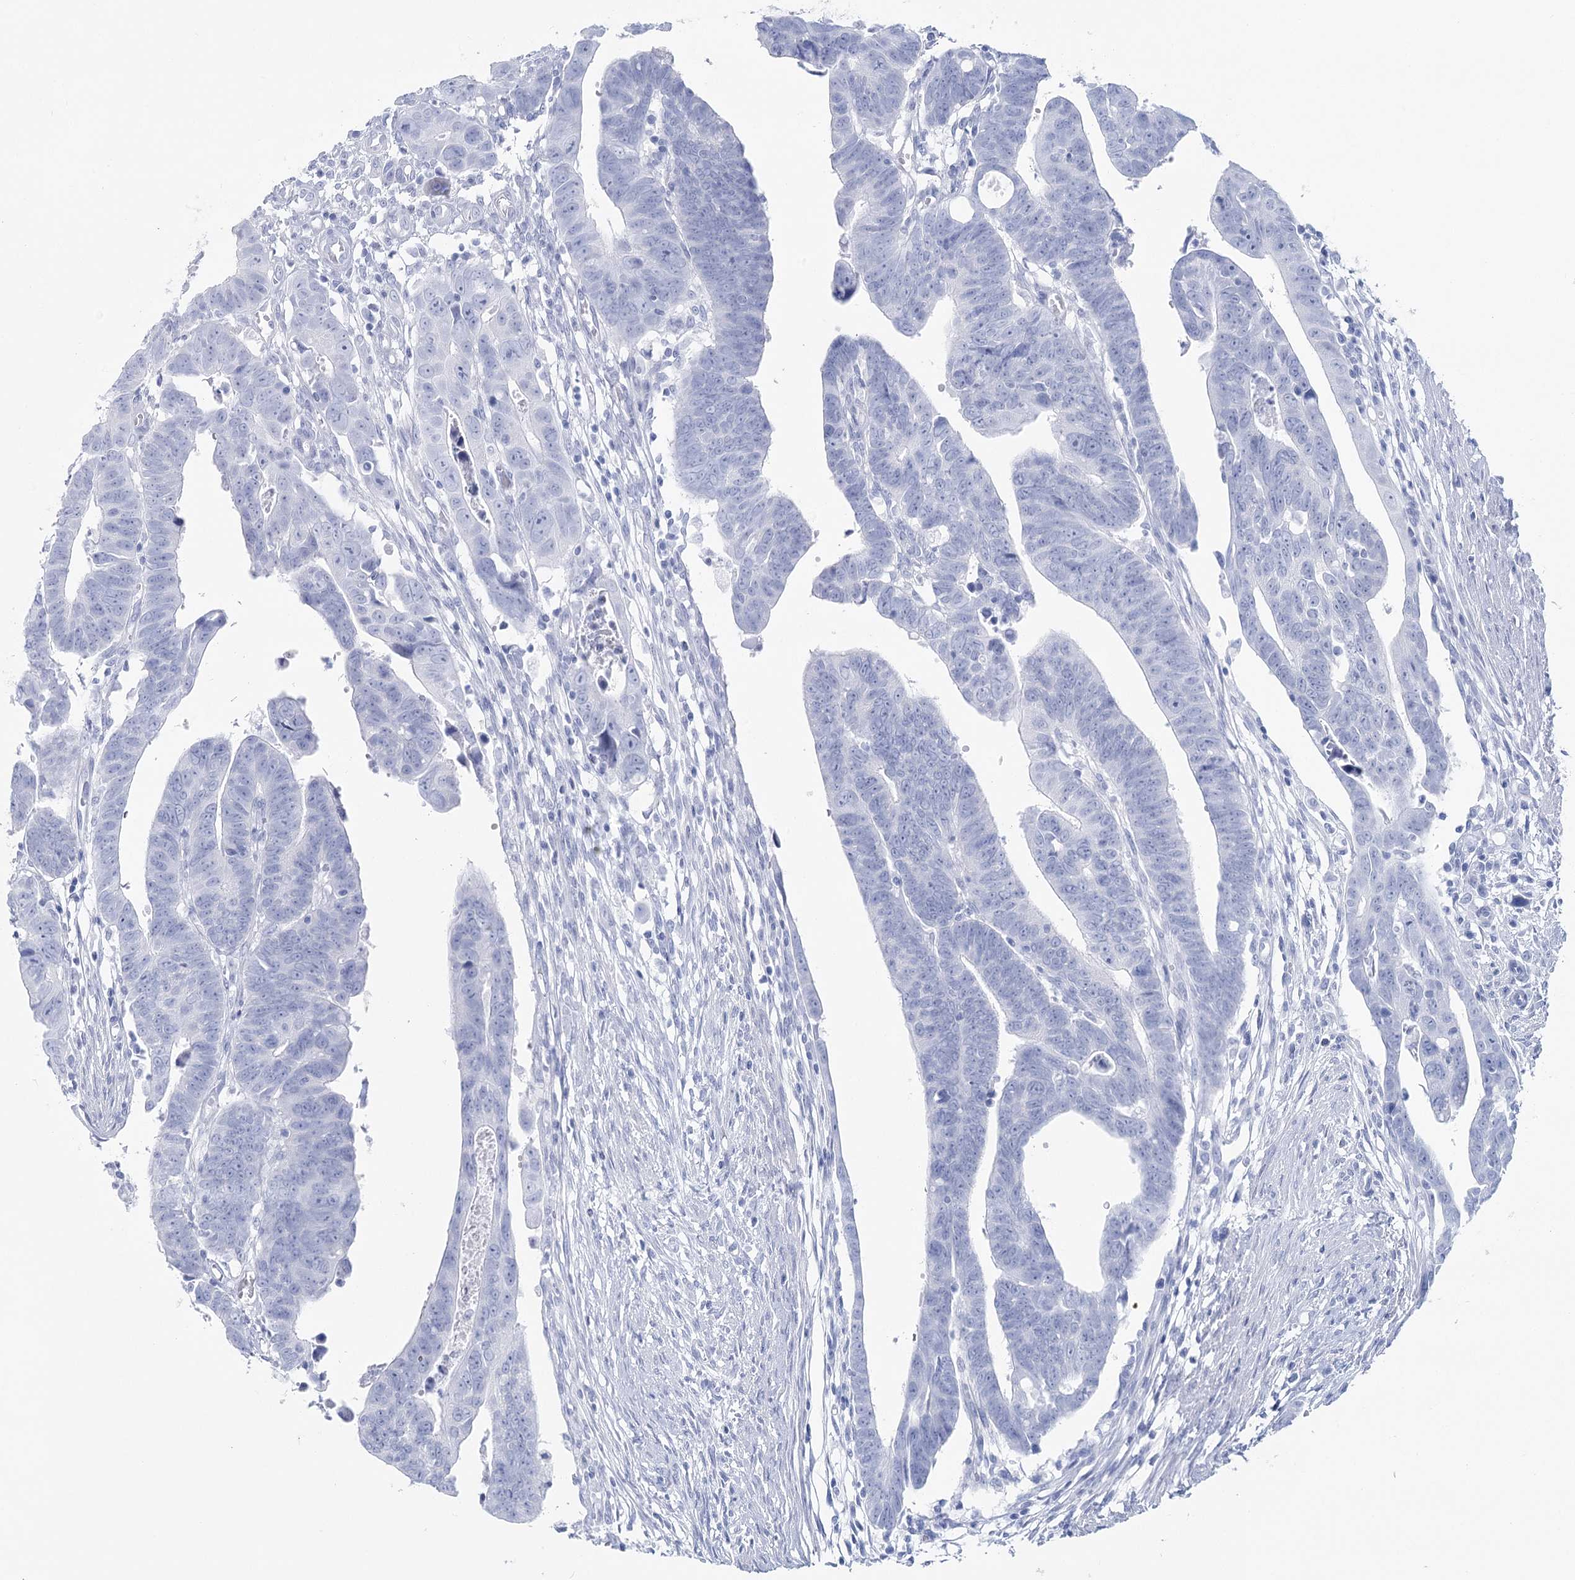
{"staining": {"intensity": "negative", "quantity": "none", "location": "none"}, "tissue": "colorectal cancer", "cell_type": "Tumor cells", "image_type": "cancer", "snomed": [{"axis": "morphology", "description": "Adenocarcinoma, NOS"}, {"axis": "topography", "description": "Rectum"}], "caption": "IHC of adenocarcinoma (colorectal) exhibits no expression in tumor cells.", "gene": "CCDC88A", "patient": {"sex": "female", "age": 65}}